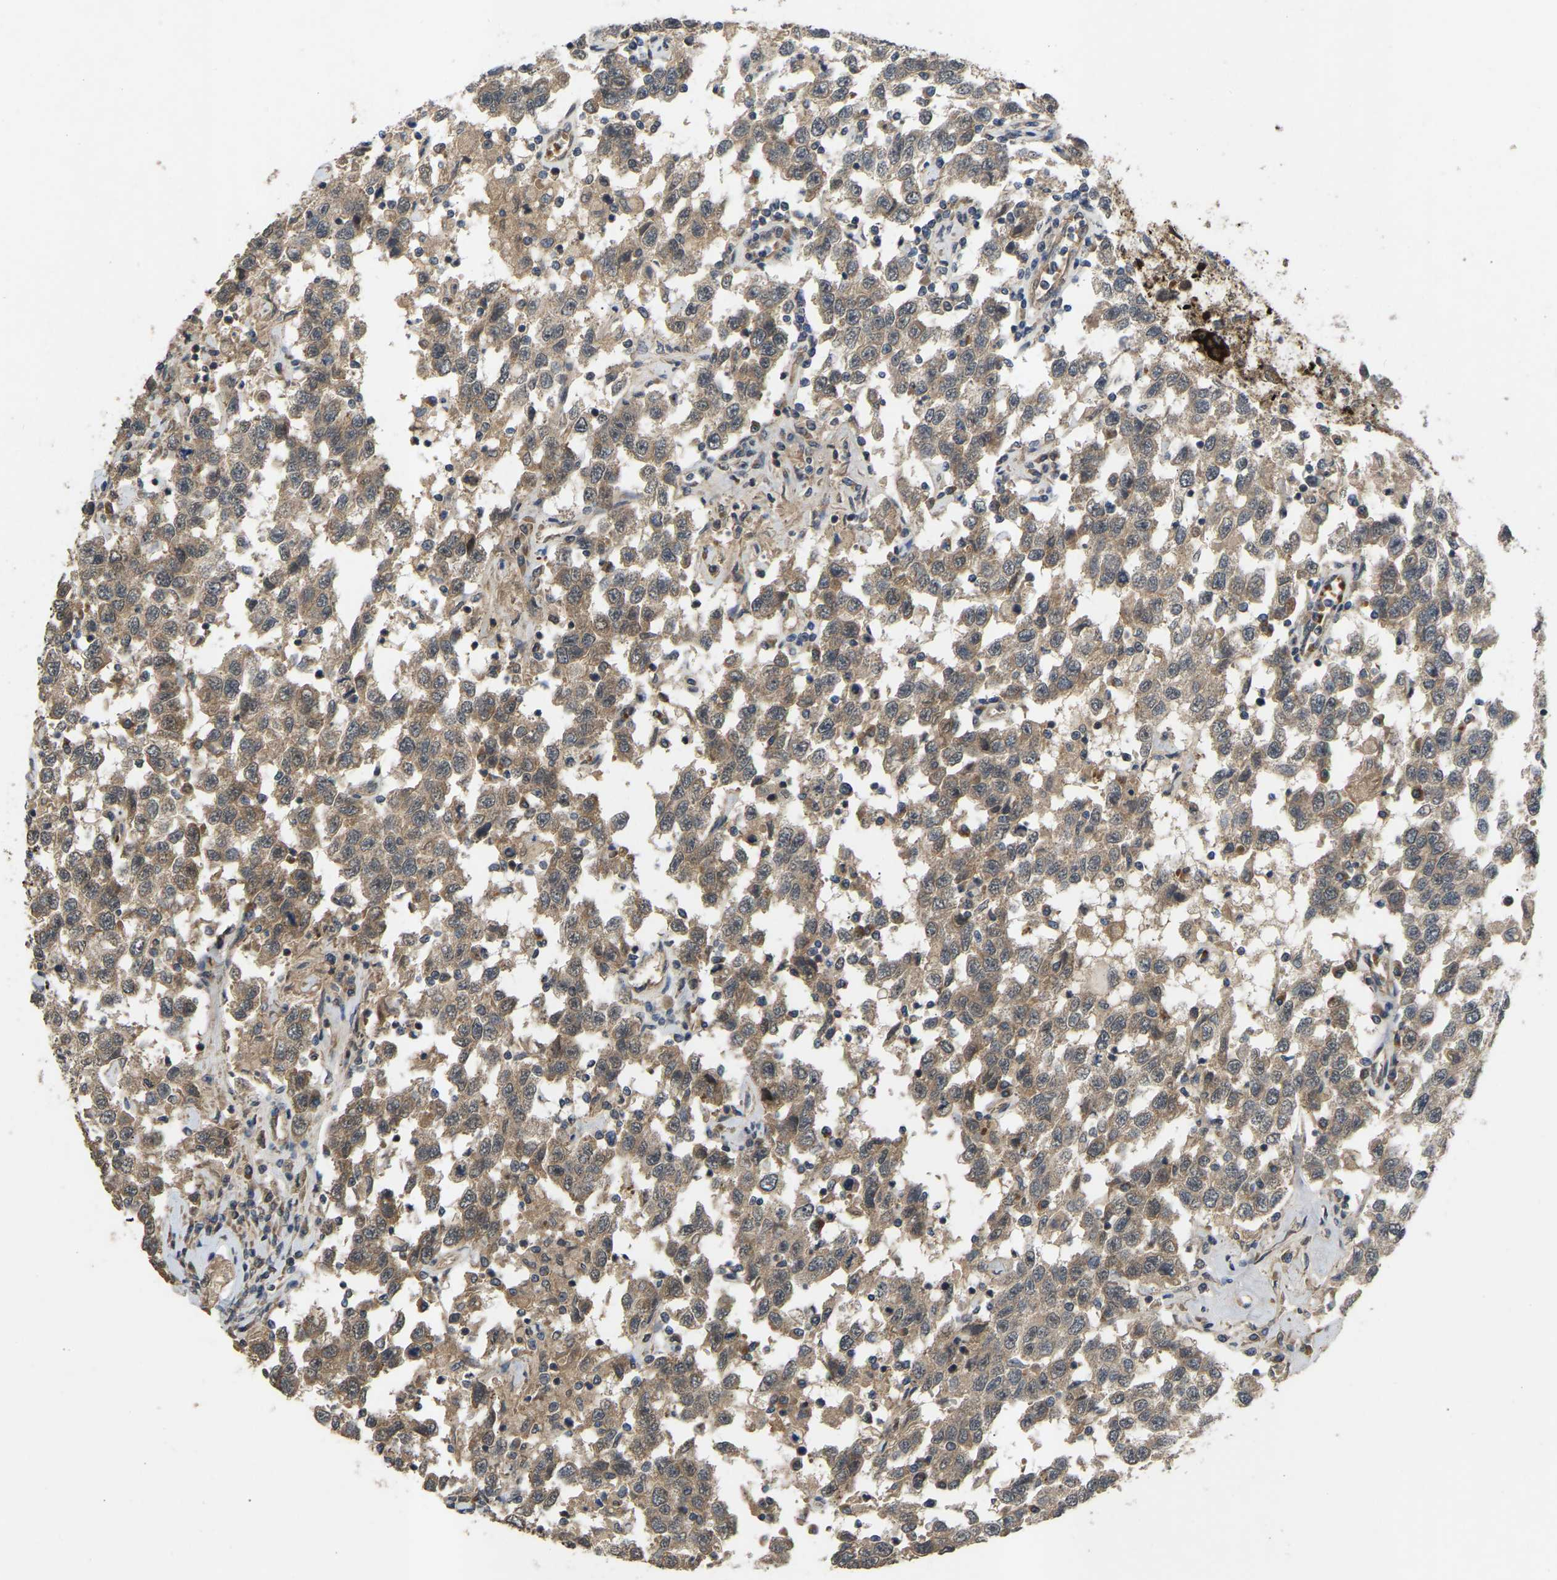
{"staining": {"intensity": "moderate", "quantity": ">75%", "location": "cytoplasmic/membranous"}, "tissue": "testis cancer", "cell_type": "Tumor cells", "image_type": "cancer", "snomed": [{"axis": "morphology", "description": "Seminoma, NOS"}, {"axis": "topography", "description": "Testis"}], "caption": "Immunohistochemistry (IHC) staining of testis seminoma, which reveals medium levels of moderate cytoplasmic/membranous positivity in about >75% of tumor cells indicating moderate cytoplasmic/membranous protein staining. The staining was performed using DAB (3,3'-diaminobenzidine) (brown) for protein detection and nuclei were counterstained in hematoxylin (blue).", "gene": "LIMK2", "patient": {"sex": "male", "age": 41}}